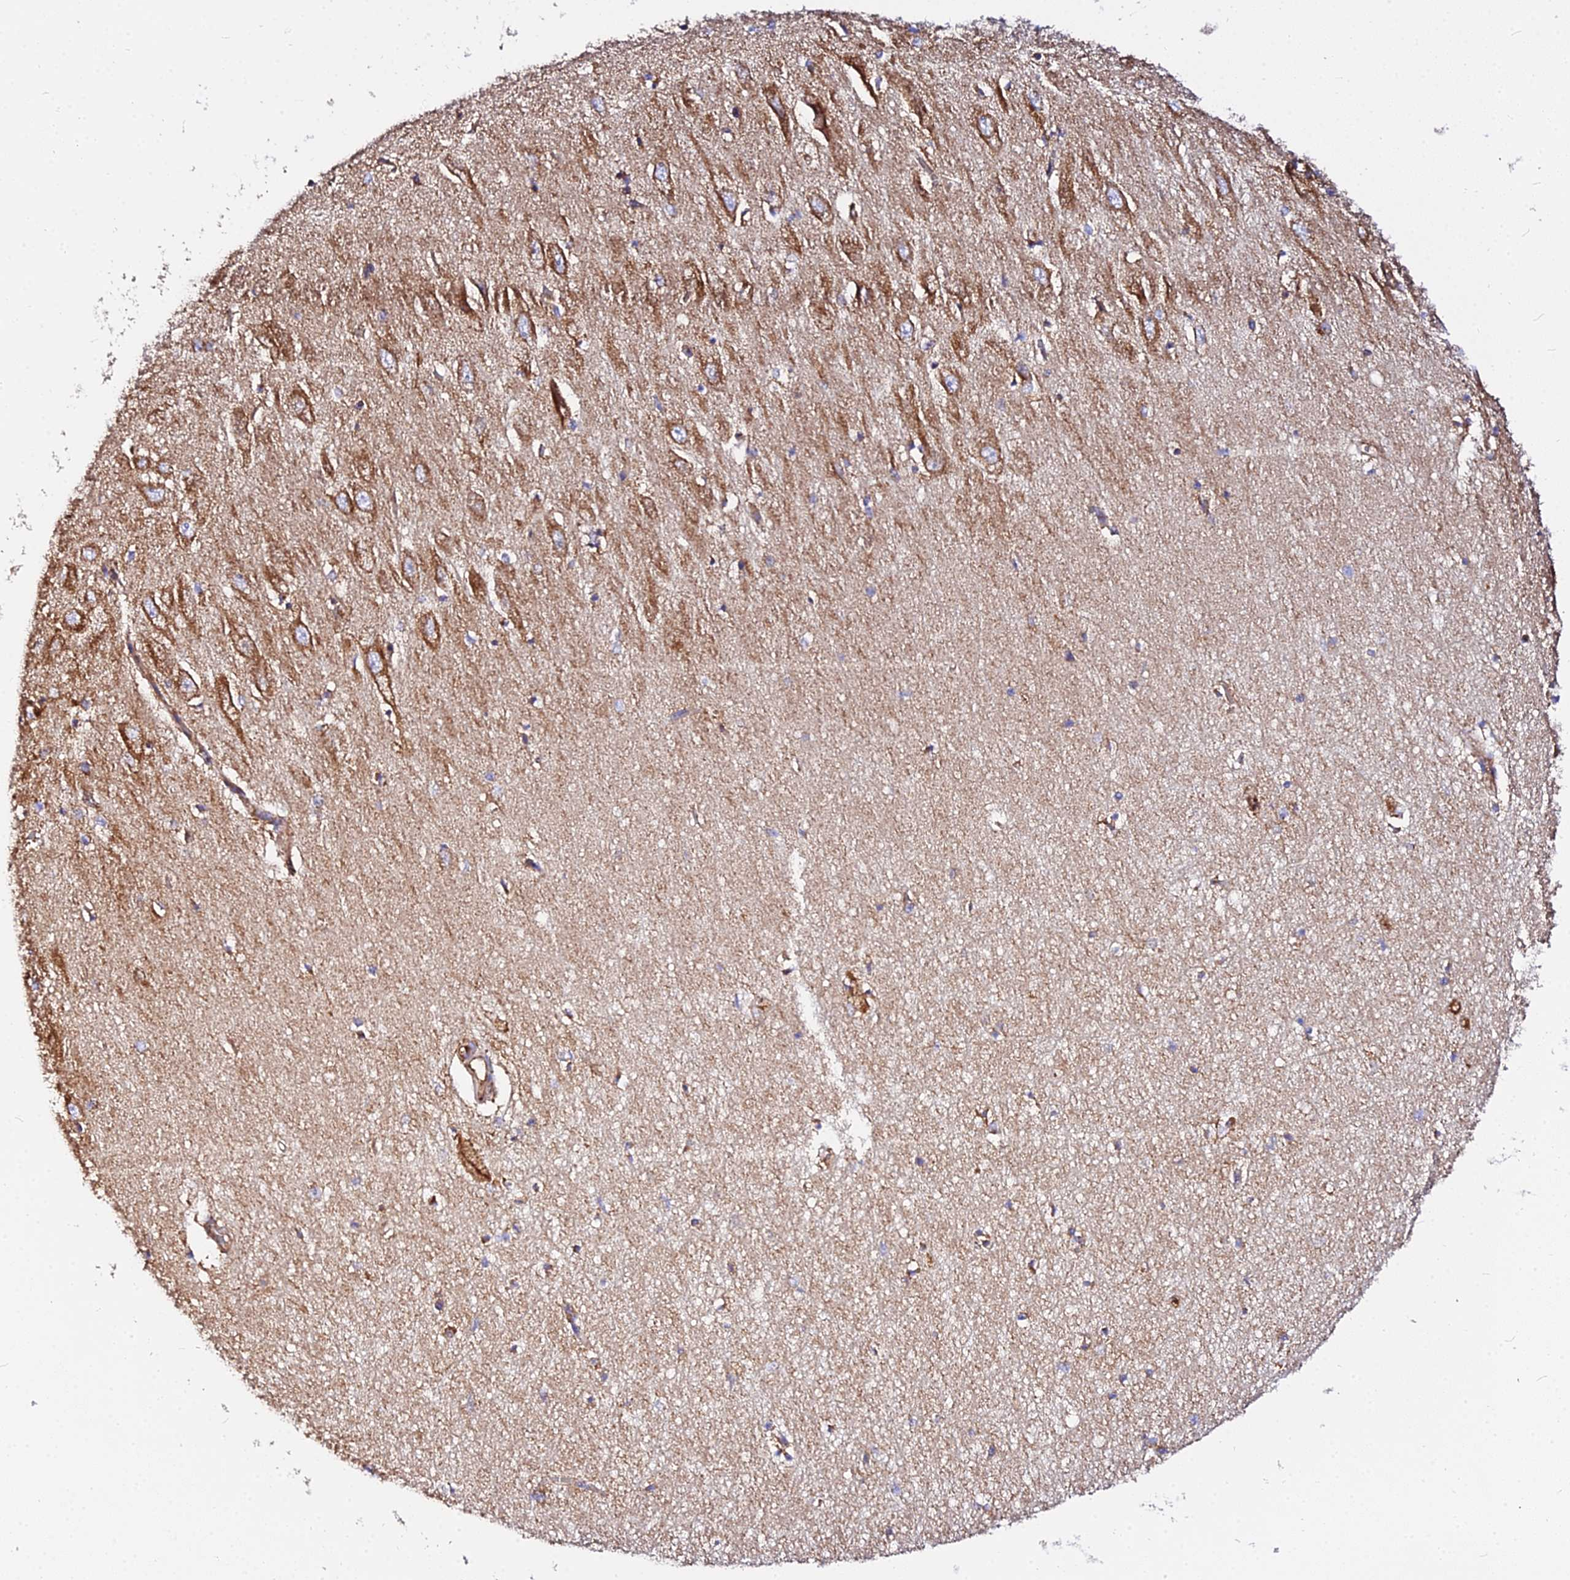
{"staining": {"intensity": "moderate", "quantity": "25%-75%", "location": "cytoplasmic/membranous"}, "tissue": "hippocampus", "cell_type": "Glial cells", "image_type": "normal", "snomed": [{"axis": "morphology", "description": "Normal tissue, NOS"}, {"axis": "topography", "description": "Hippocampus"}], "caption": "Immunohistochemistry (IHC) staining of benign hippocampus, which demonstrates medium levels of moderate cytoplasmic/membranous staining in approximately 25%-75% of glial cells indicating moderate cytoplasmic/membranous protein expression. The staining was performed using DAB (brown) for protein detection and nuclei were counterstained in hematoxylin (blue).", "gene": "ZNF573", "patient": {"sex": "female", "age": 64}}